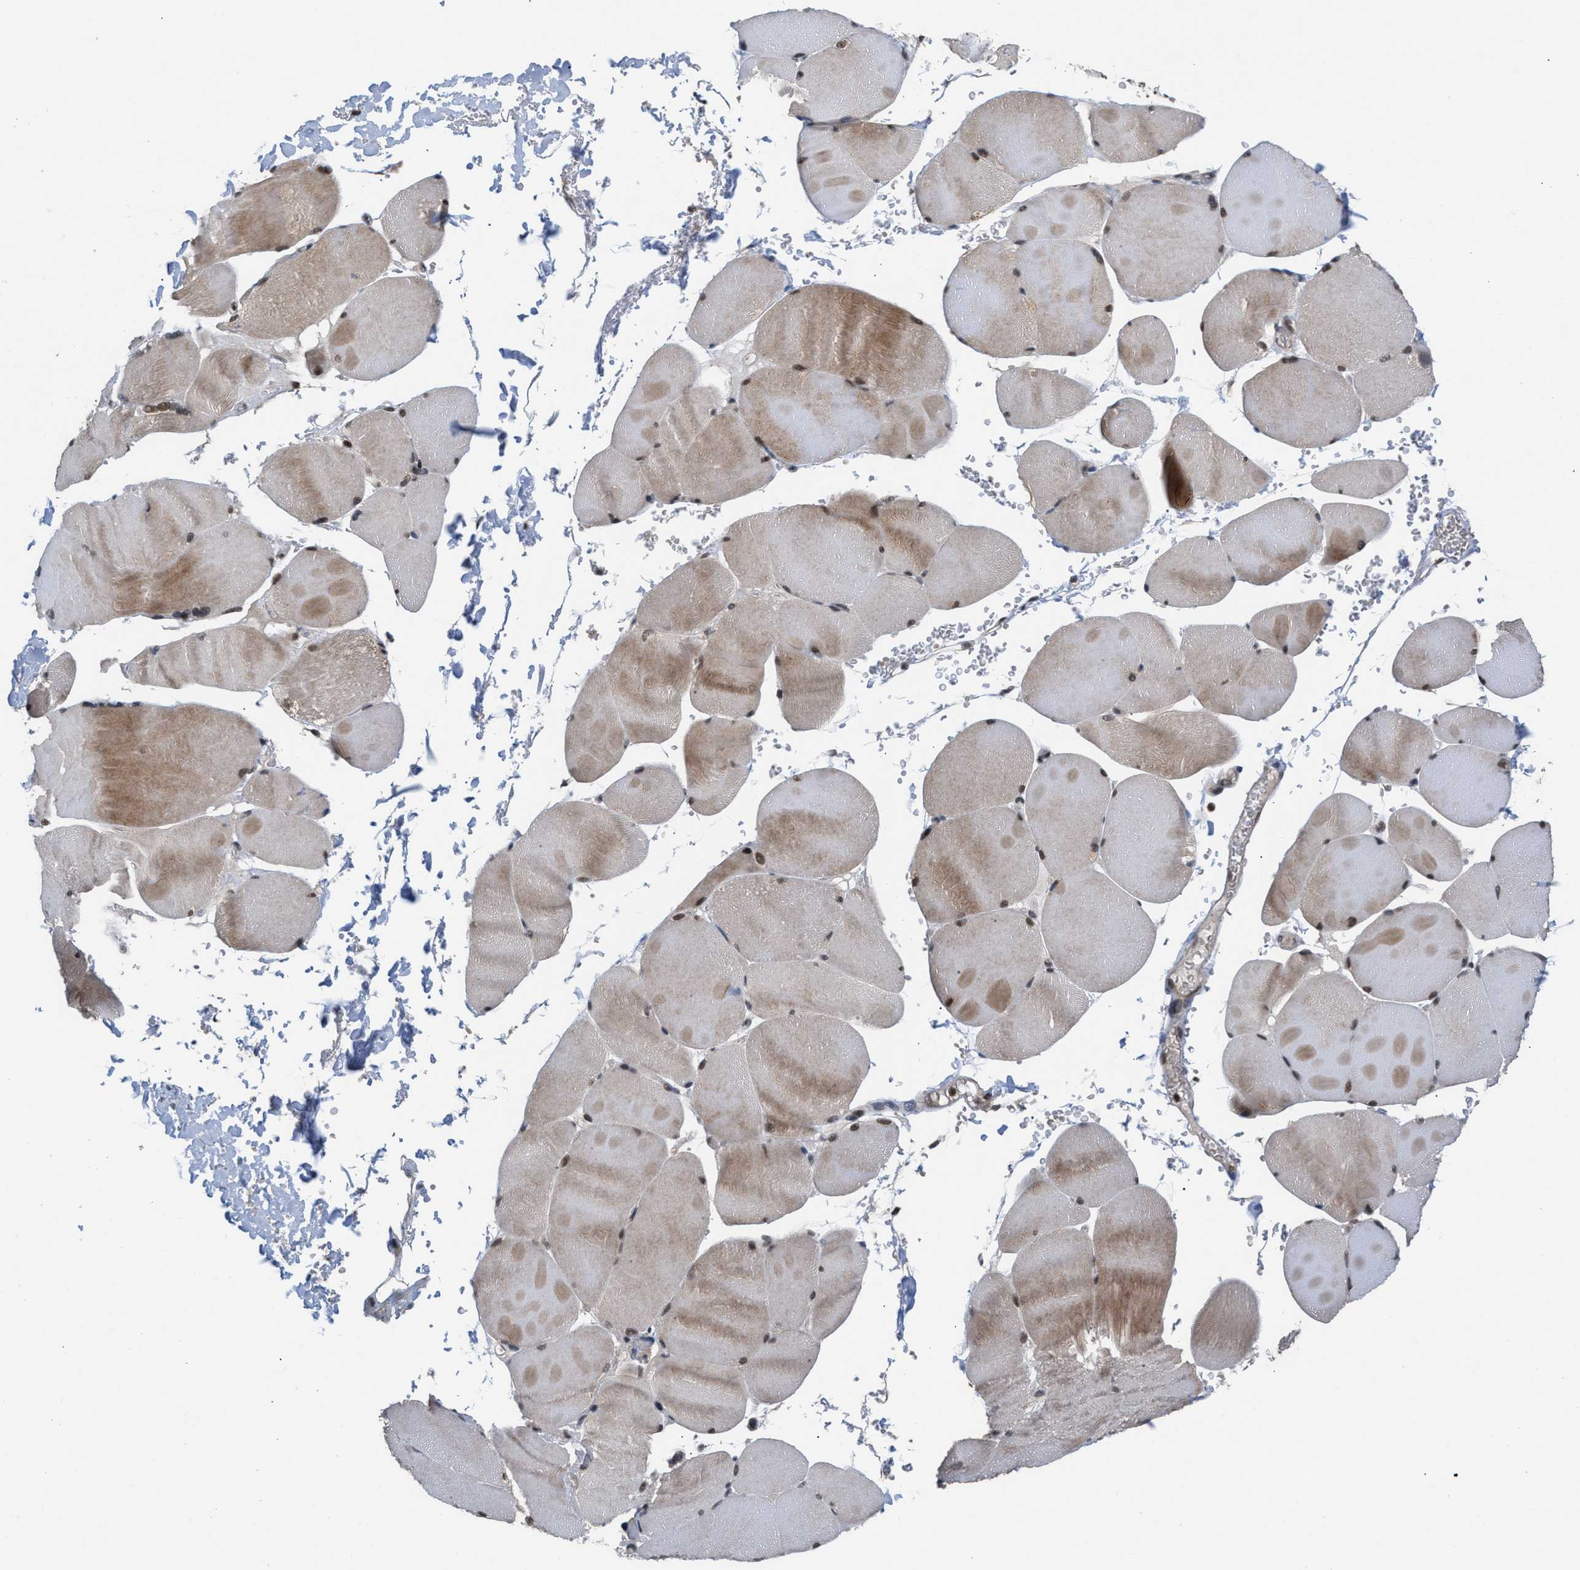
{"staining": {"intensity": "weak", "quantity": ">75%", "location": "cytoplasmic/membranous,nuclear"}, "tissue": "skeletal muscle", "cell_type": "Myocytes", "image_type": "normal", "snomed": [{"axis": "morphology", "description": "Normal tissue, NOS"}, {"axis": "topography", "description": "Skin"}, {"axis": "topography", "description": "Skeletal muscle"}], "caption": "A high-resolution micrograph shows IHC staining of benign skeletal muscle, which shows weak cytoplasmic/membranous,nuclear staining in approximately >75% of myocytes. (Brightfield microscopy of DAB IHC at high magnification).", "gene": "C9orf78", "patient": {"sex": "male", "age": 83}}